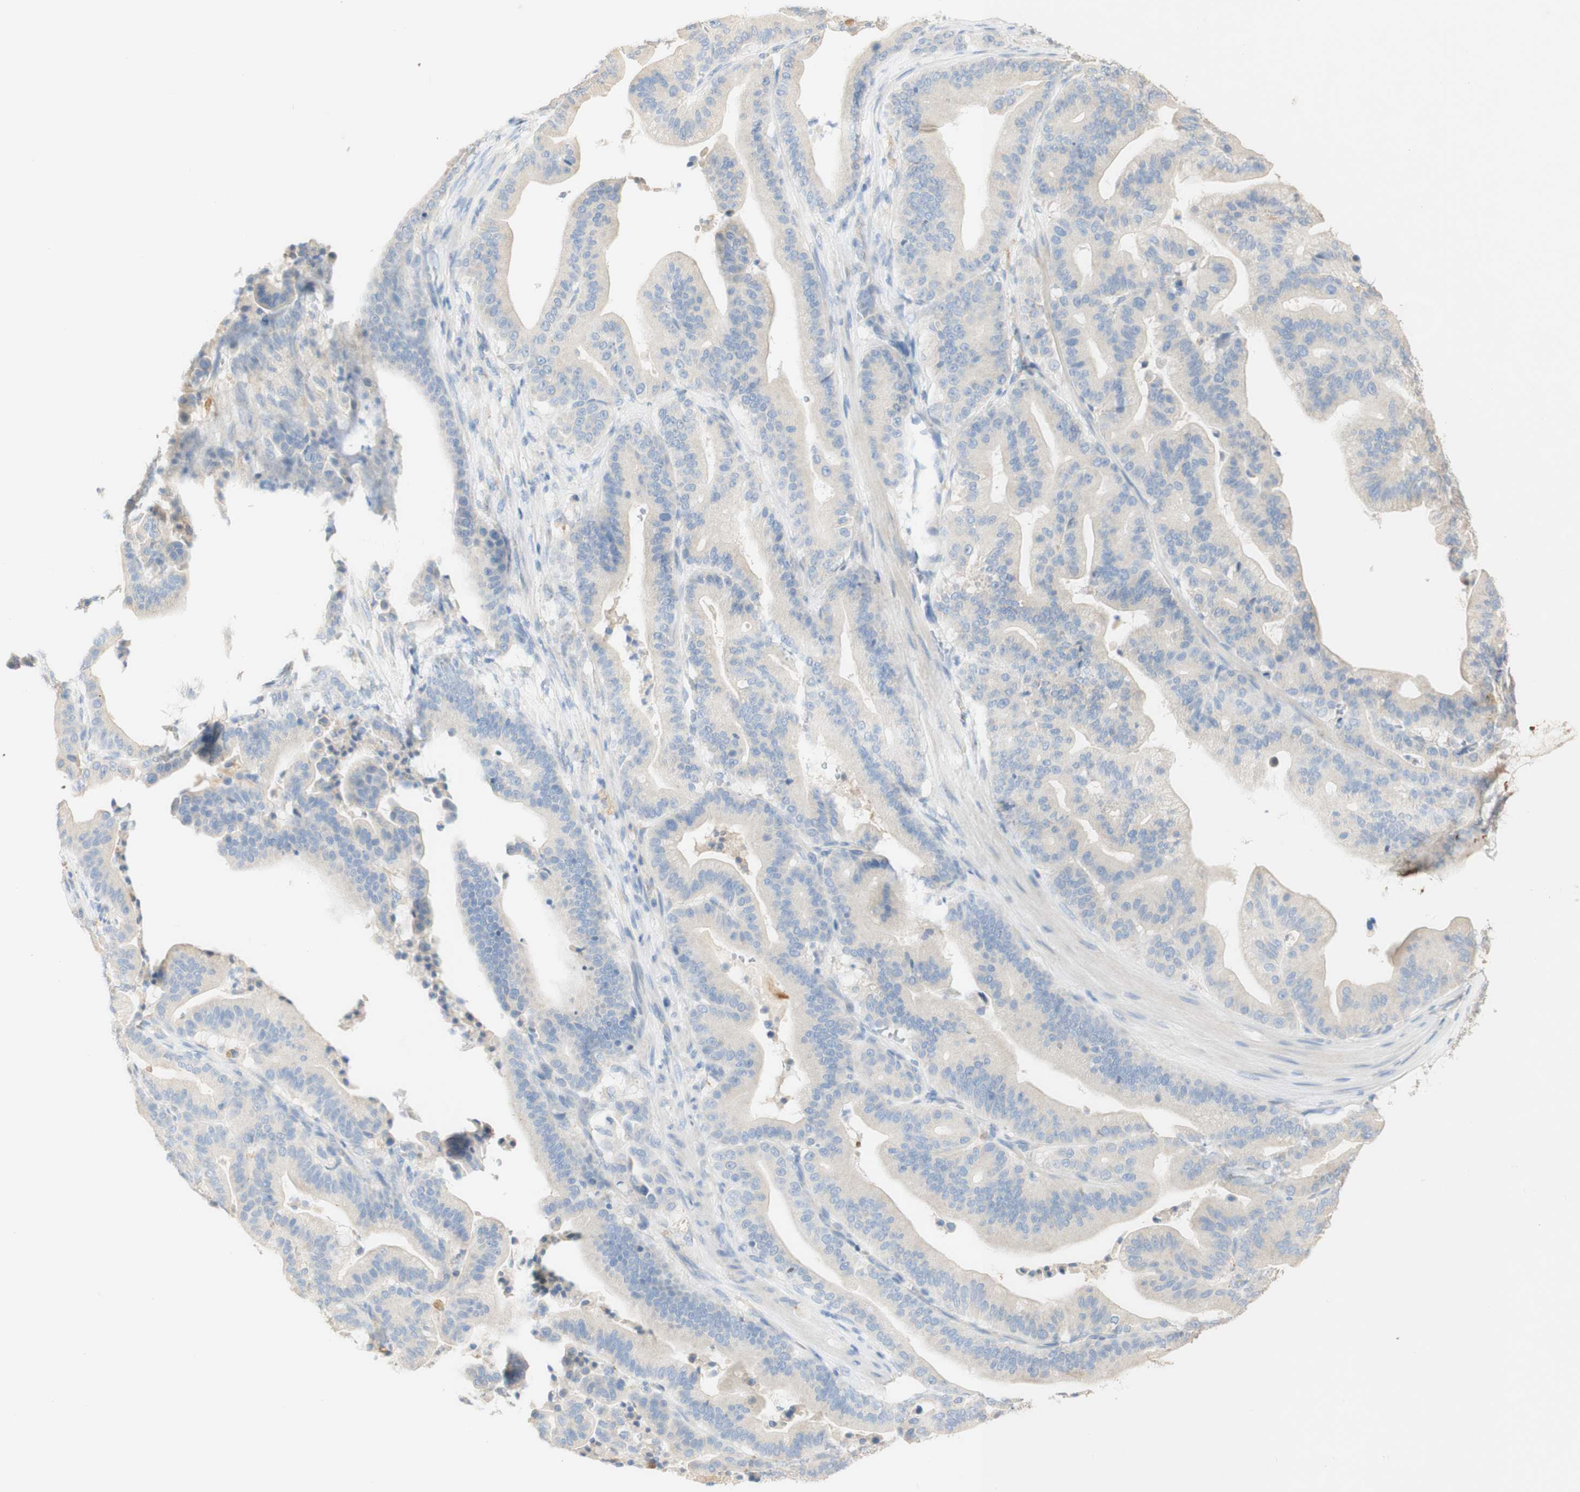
{"staining": {"intensity": "weak", "quantity": "<25%", "location": "cytoplasmic/membranous"}, "tissue": "pancreatic cancer", "cell_type": "Tumor cells", "image_type": "cancer", "snomed": [{"axis": "morphology", "description": "Adenocarcinoma, NOS"}, {"axis": "topography", "description": "Pancreas"}], "caption": "This is an immunohistochemistry image of pancreatic cancer. There is no positivity in tumor cells.", "gene": "FCGRT", "patient": {"sex": "male", "age": 63}}